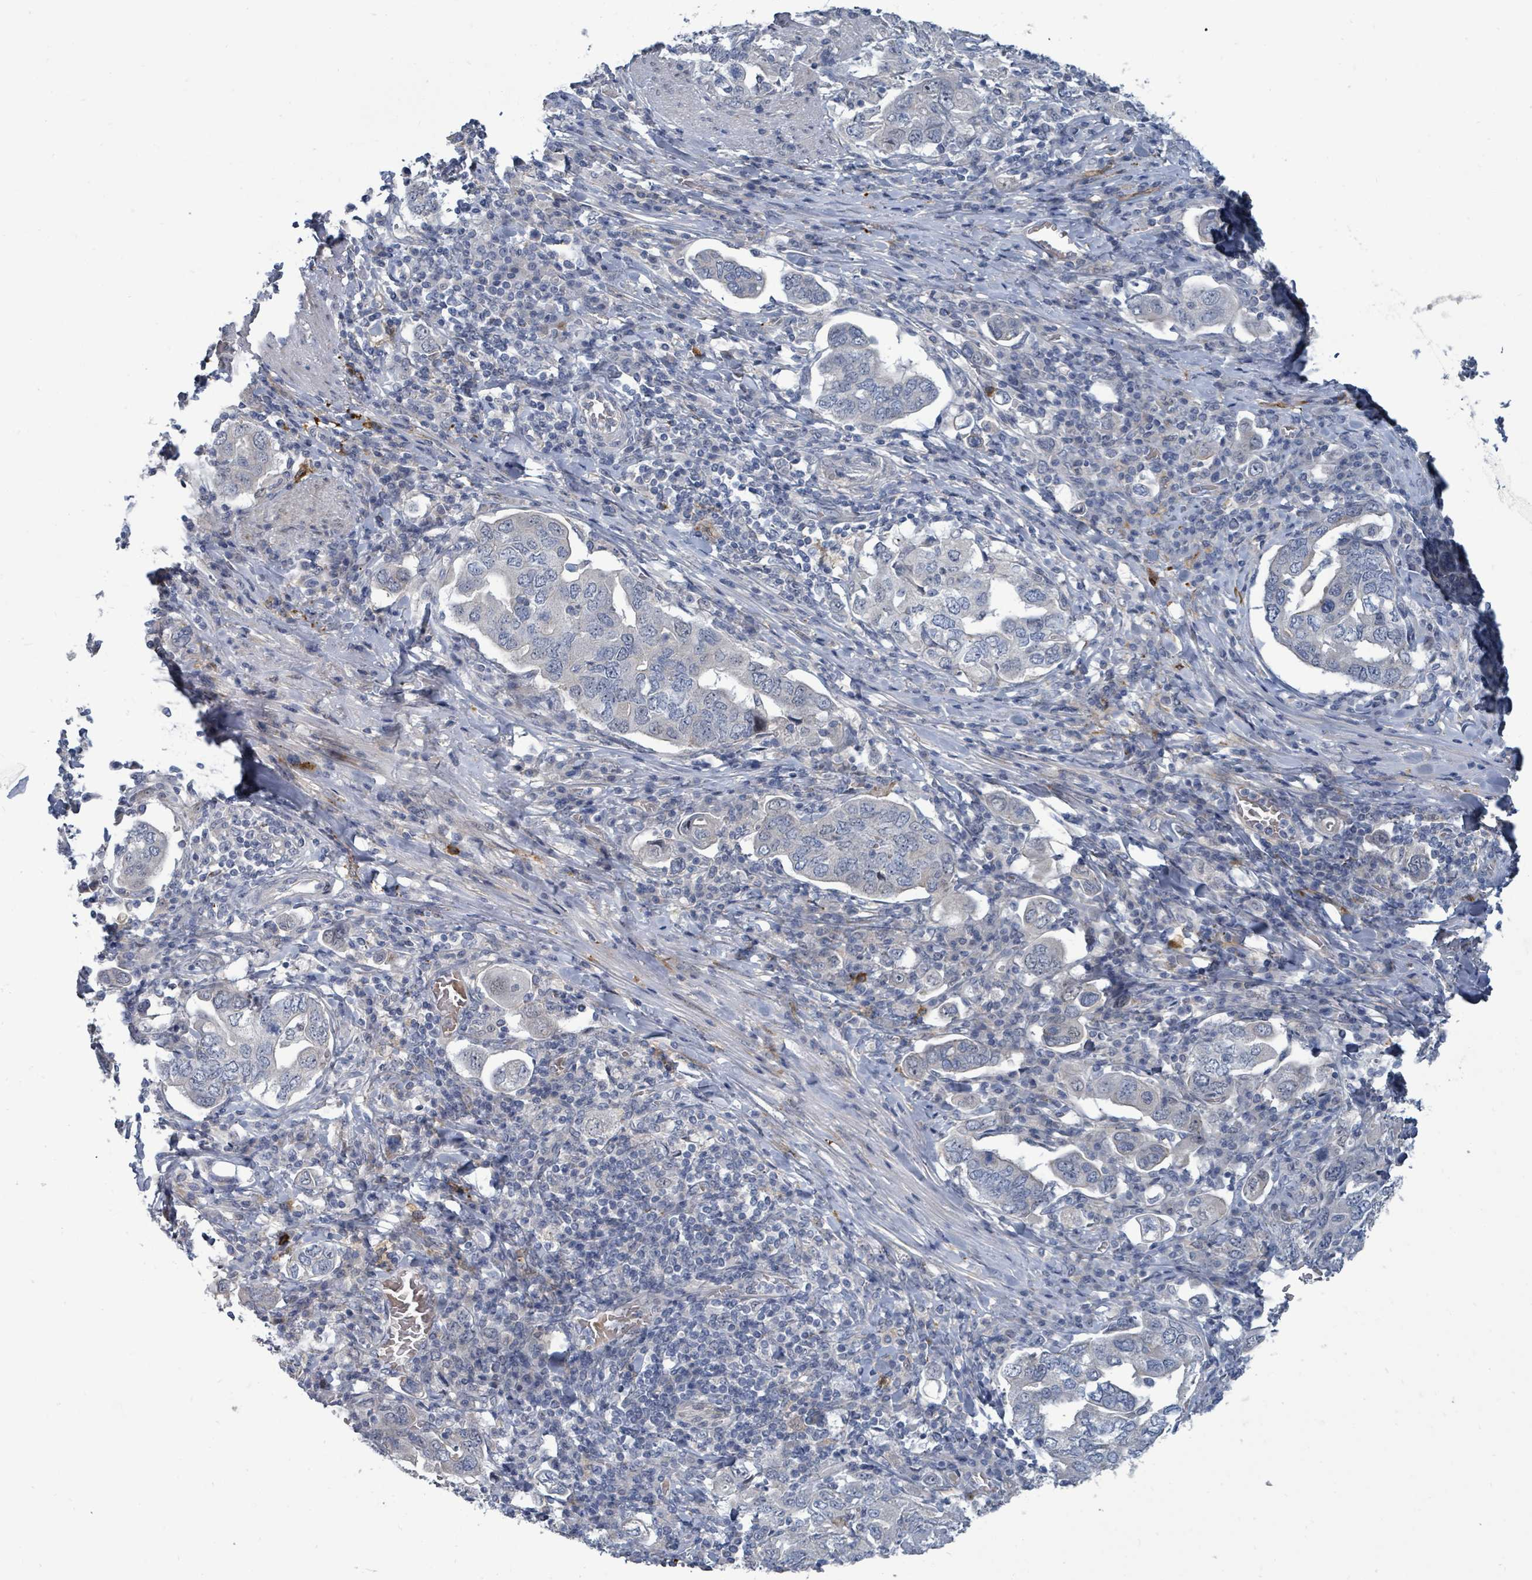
{"staining": {"intensity": "negative", "quantity": "none", "location": "none"}, "tissue": "stomach cancer", "cell_type": "Tumor cells", "image_type": "cancer", "snomed": [{"axis": "morphology", "description": "Adenocarcinoma, NOS"}, {"axis": "topography", "description": "Stomach, upper"}, {"axis": "topography", "description": "Stomach"}], "caption": "This is a photomicrograph of immunohistochemistry (IHC) staining of stomach cancer, which shows no expression in tumor cells. (DAB IHC with hematoxylin counter stain).", "gene": "TRDMT1", "patient": {"sex": "male", "age": 62}}